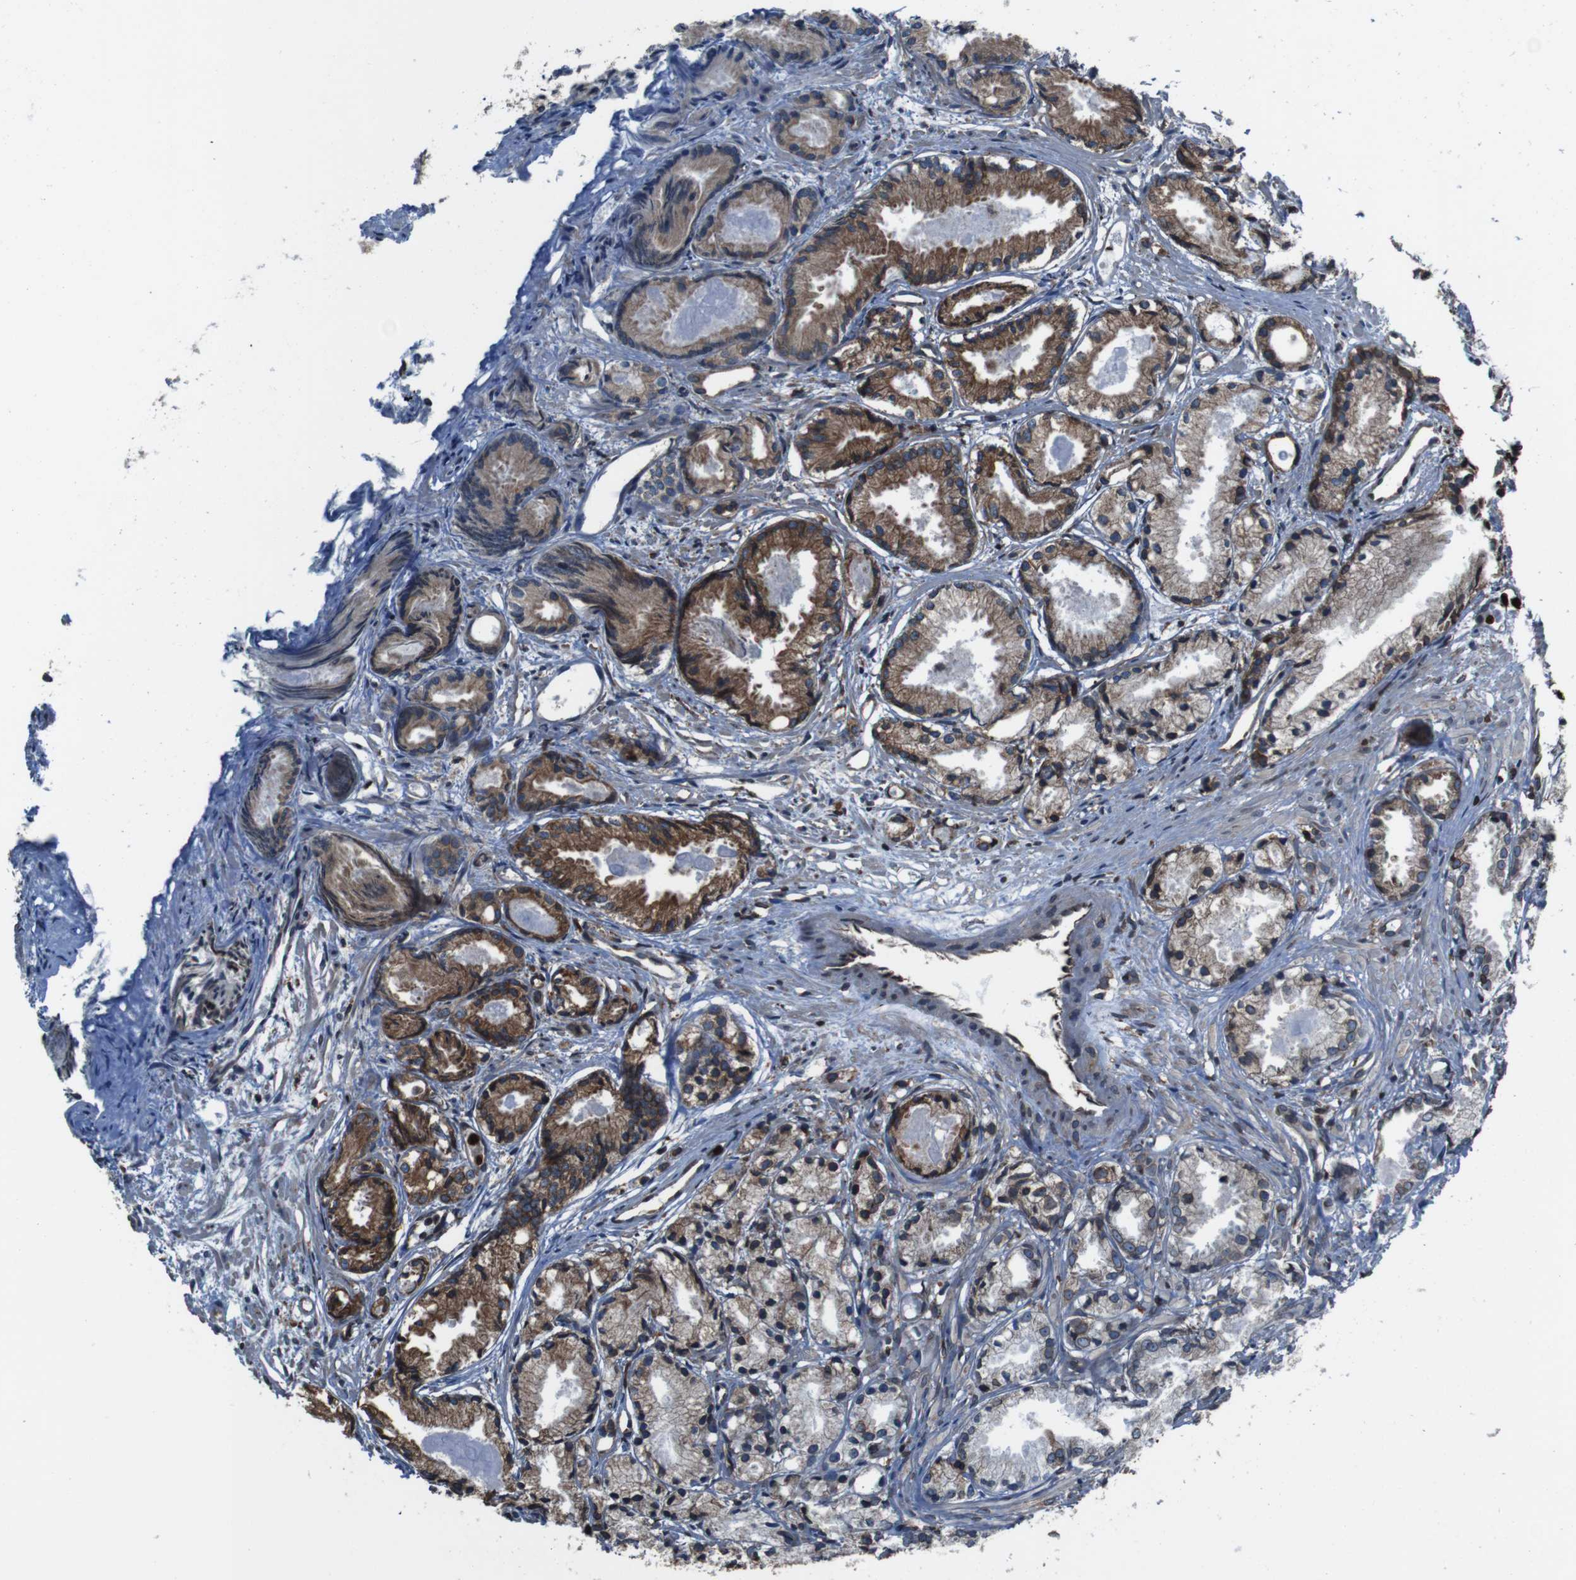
{"staining": {"intensity": "moderate", "quantity": "25%-75%", "location": "cytoplasmic/membranous"}, "tissue": "prostate cancer", "cell_type": "Tumor cells", "image_type": "cancer", "snomed": [{"axis": "morphology", "description": "Adenocarcinoma, Low grade"}, {"axis": "topography", "description": "Prostate"}], "caption": "IHC image of human adenocarcinoma (low-grade) (prostate) stained for a protein (brown), which reveals medium levels of moderate cytoplasmic/membranous staining in about 25%-75% of tumor cells.", "gene": "APMAP", "patient": {"sex": "male", "age": 72}}